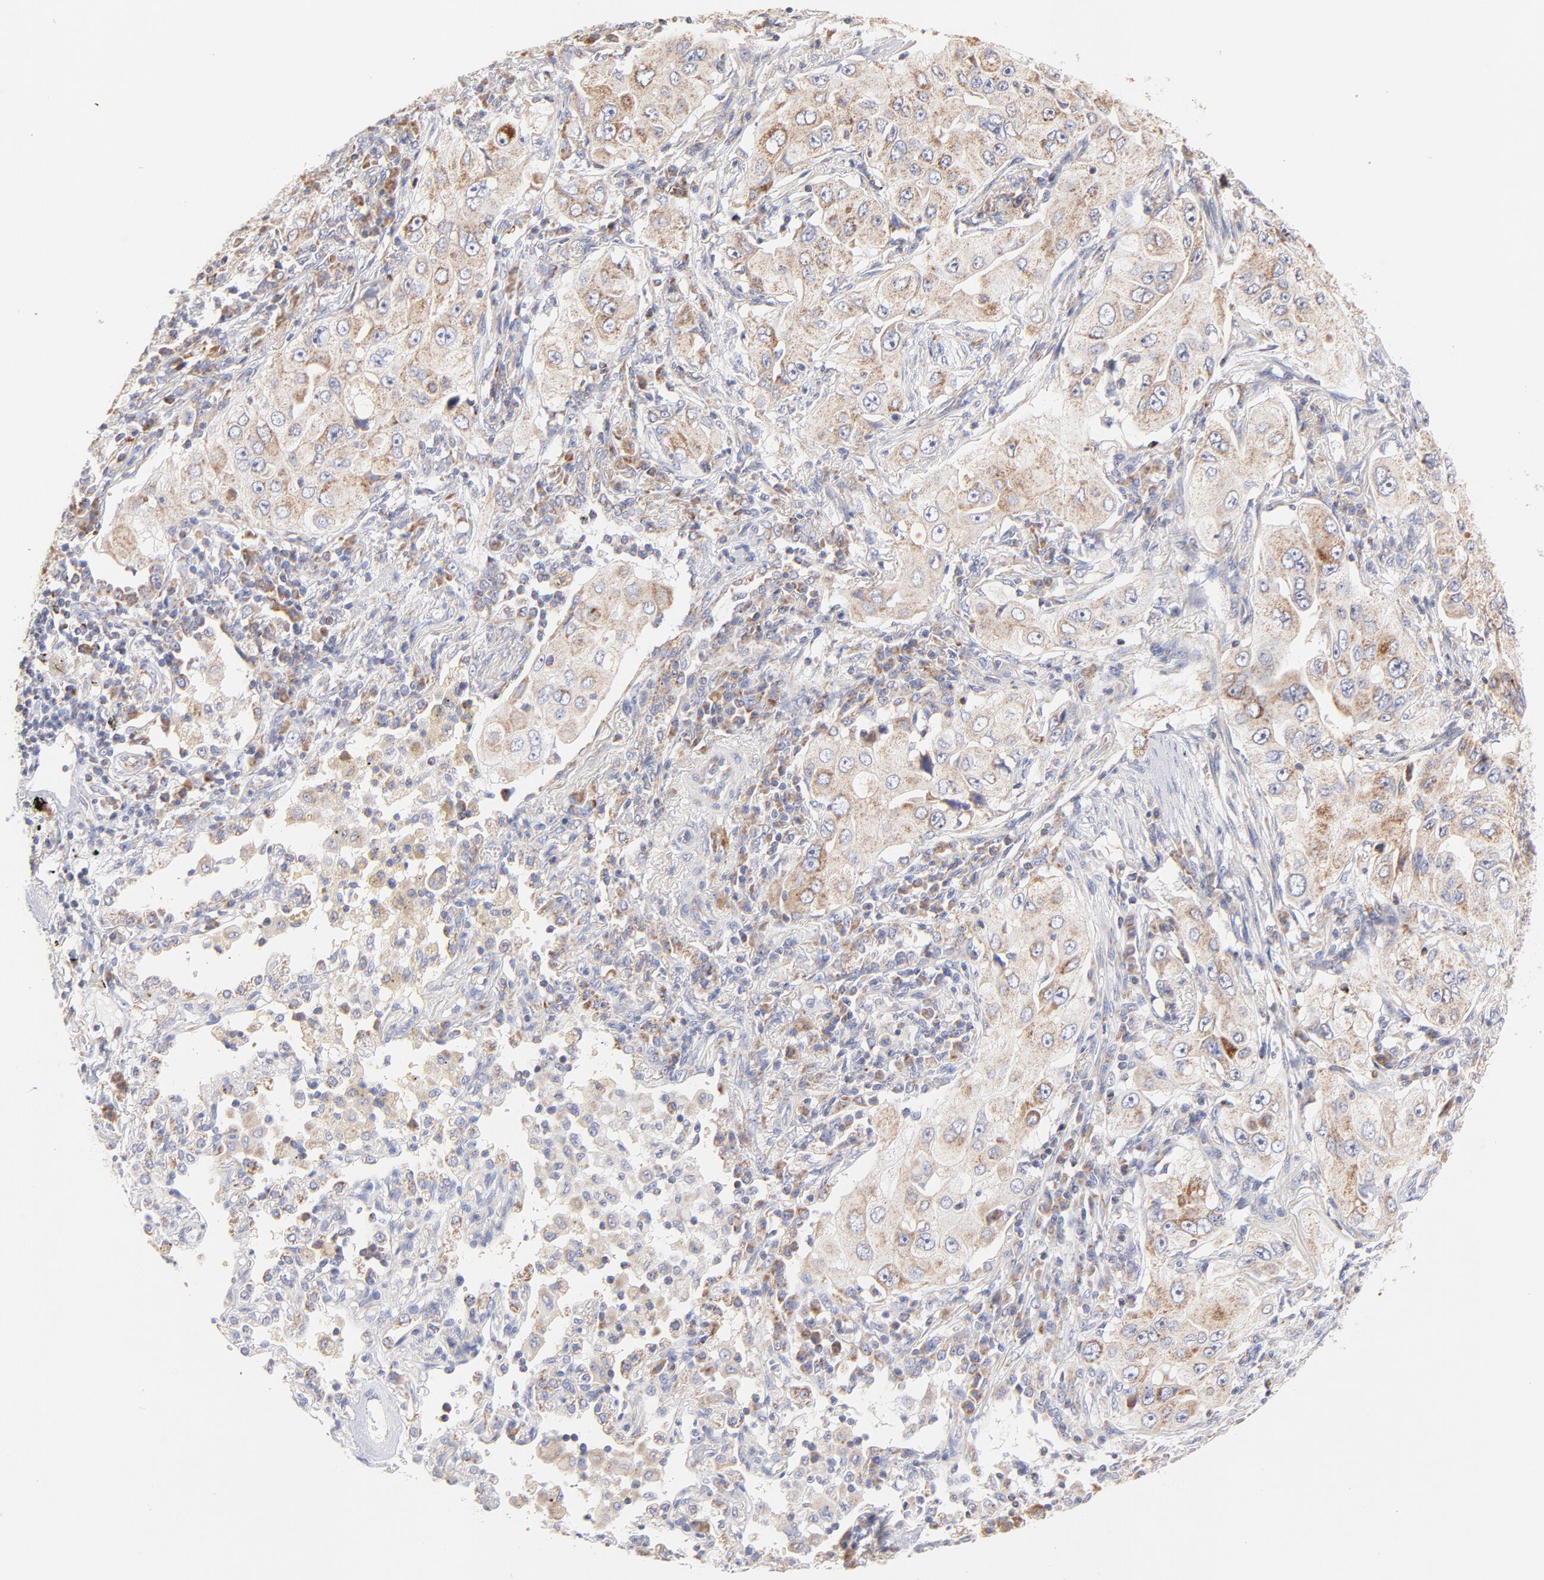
{"staining": {"intensity": "weak", "quantity": "<25%", "location": "cytoplasmic/membranous"}, "tissue": "lung cancer", "cell_type": "Tumor cells", "image_type": "cancer", "snomed": [{"axis": "morphology", "description": "Adenocarcinoma, NOS"}, {"axis": "topography", "description": "Lung"}], "caption": "High magnification brightfield microscopy of lung cancer stained with DAB (brown) and counterstained with hematoxylin (blue): tumor cells show no significant staining.", "gene": "TIMM8A", "patient": {"sex": "male", "age": 84}}